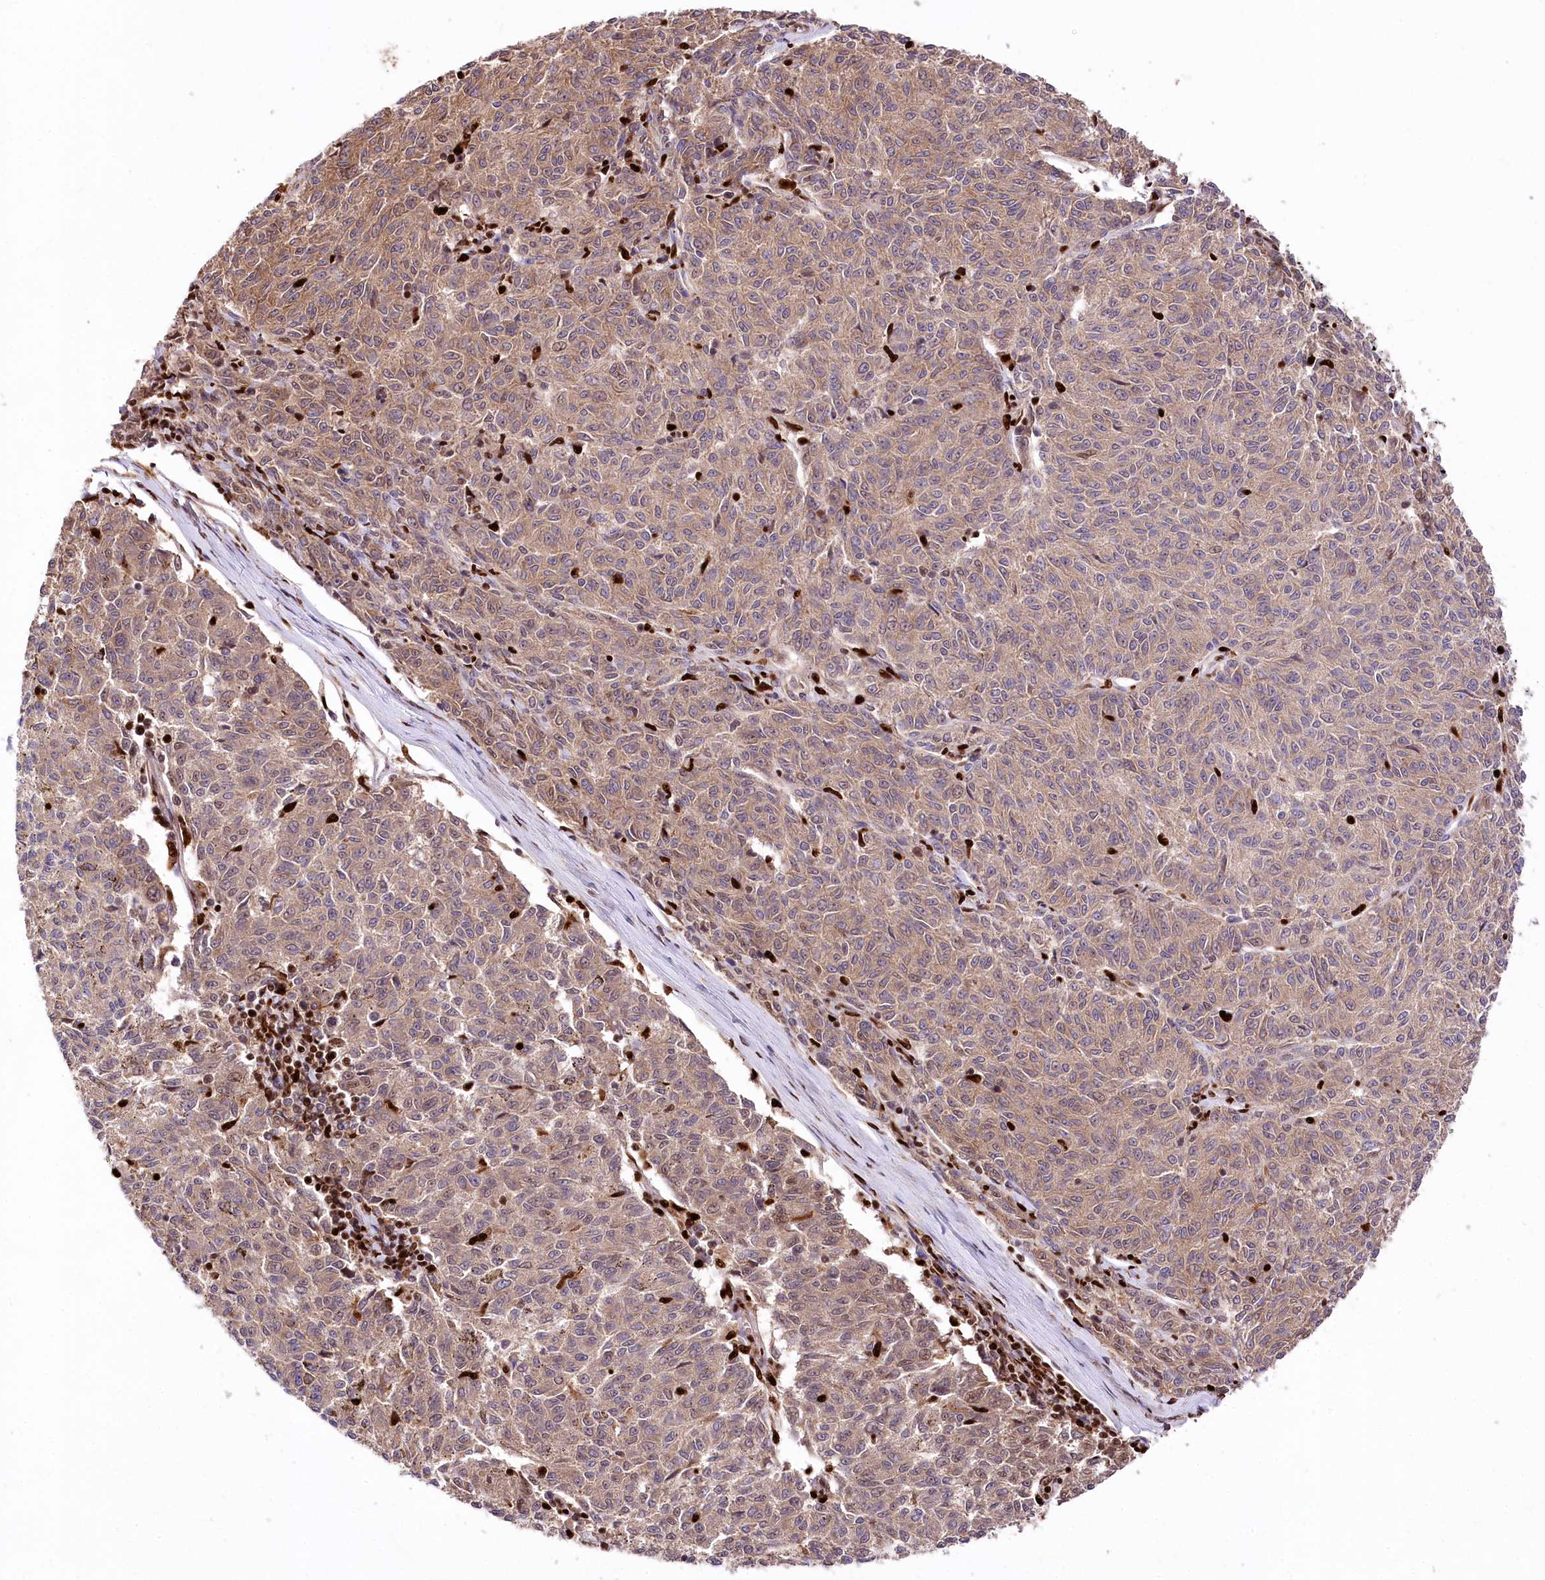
{"staining": {"intensity": "moderate", "quantity": ">75%", "location": "cytoplasmic/membranous"}, "tissue": "melanoma", "cell_type": "Tumor cells", "image_type": "cancer", "snomed": [{"axis": "morphology", "description": "Malignant melanoma, NOS"}, {"axis": "topography", "description": "Skin"}], "caption": "IHC image of neoplastic tissue: melanoma stained using immunohistochemistry exhibits medium levels of moderate protein expression localized specifically in the cytoplasmic/membranous of tumor cells, appearing as a cytoplasmic/membranous brown color.", "gene": "FIGN", "patient": {"sex": "female", "age": 72}}